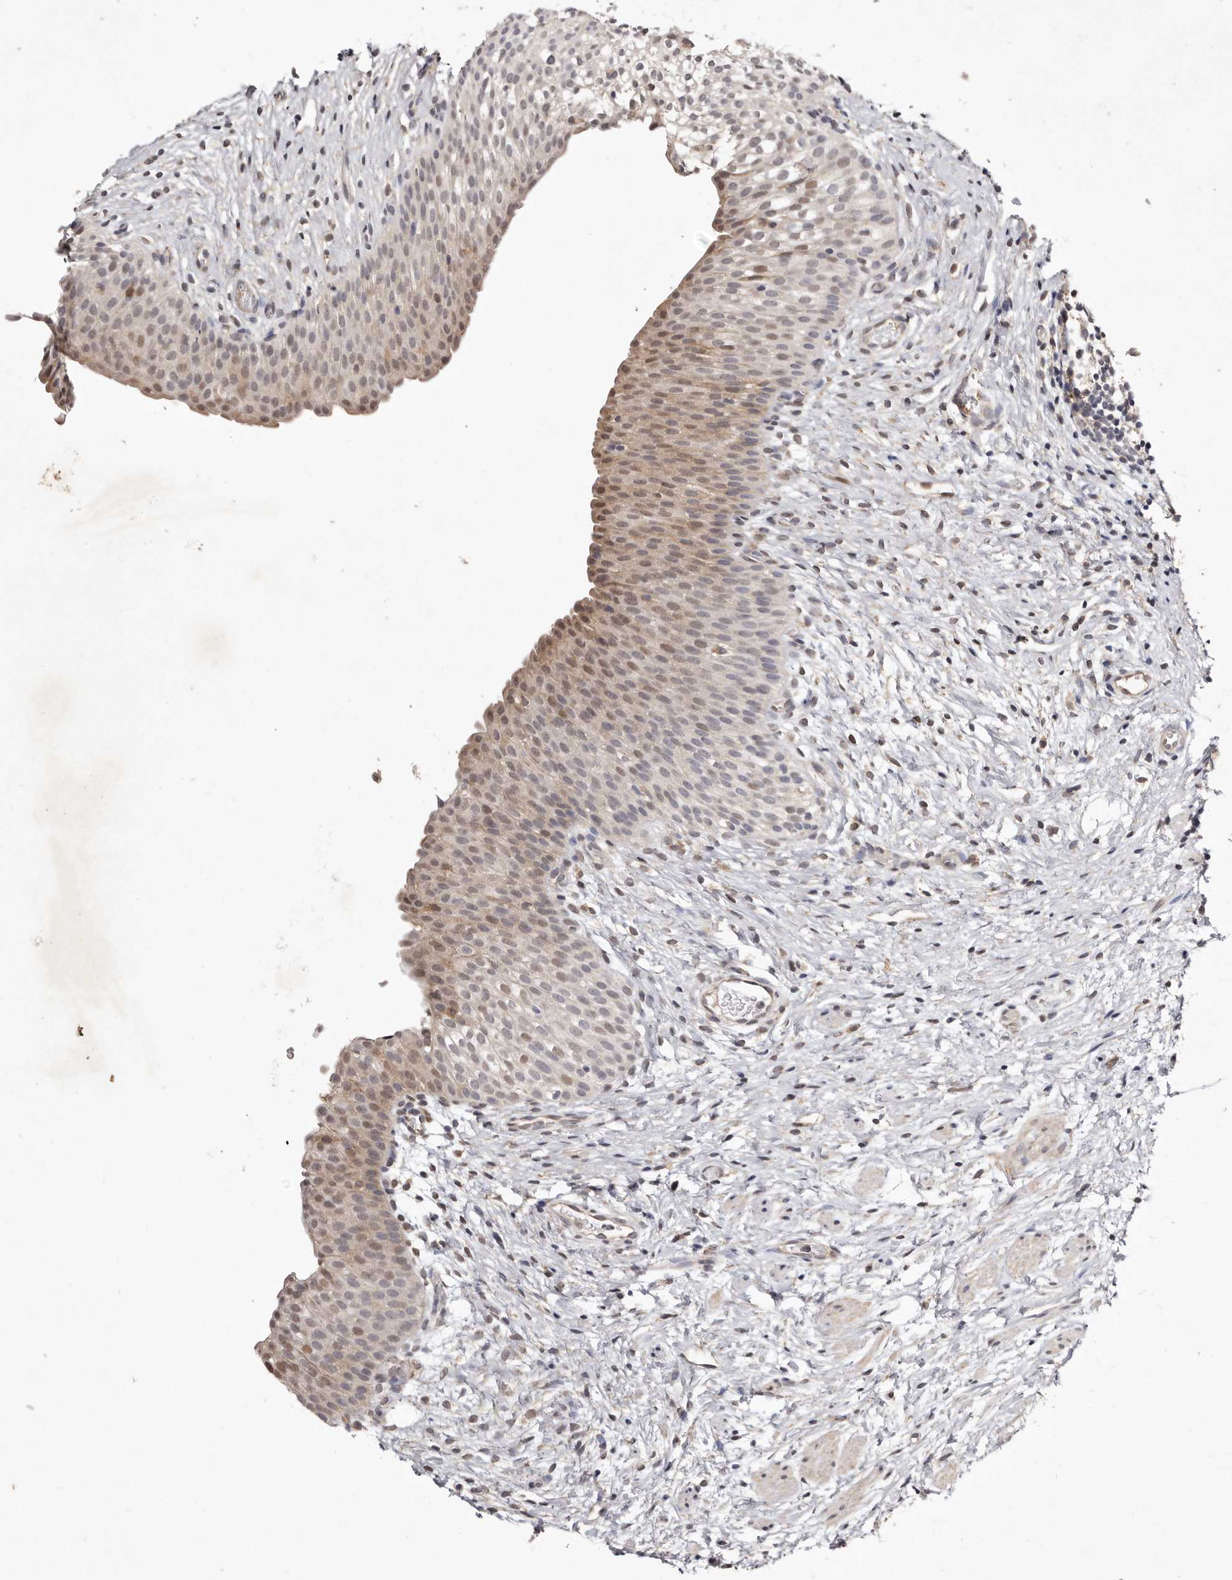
{"staining": {"intensity": "weak", "quantity": "25%-75%", "location": "cytoplasmic/membranous,nuclear"}, "tissue": "urinary bladder", "cell_type": "Urothelial cells", "image_type": "normal", "snomed": [{"axis": "morphology", "description": "Normal tissue, NOS"}, {"axis": "topography", "description": "Urinary bladder"}], "caption": "High-magnification brightfield microscopy of unremarkable urinary bladder stained with DAB (brown) and counterstained with hematoxylin (blue). urothelial cells exhibit weak cytoplasmic/membranous,nuclear staining is identified in about25%-75% of cells. (DAB = brown stain, brightfield microscopy at high magnification).", "gene": "RRM2B", "patient": {"sex": "male", "age": 1}}